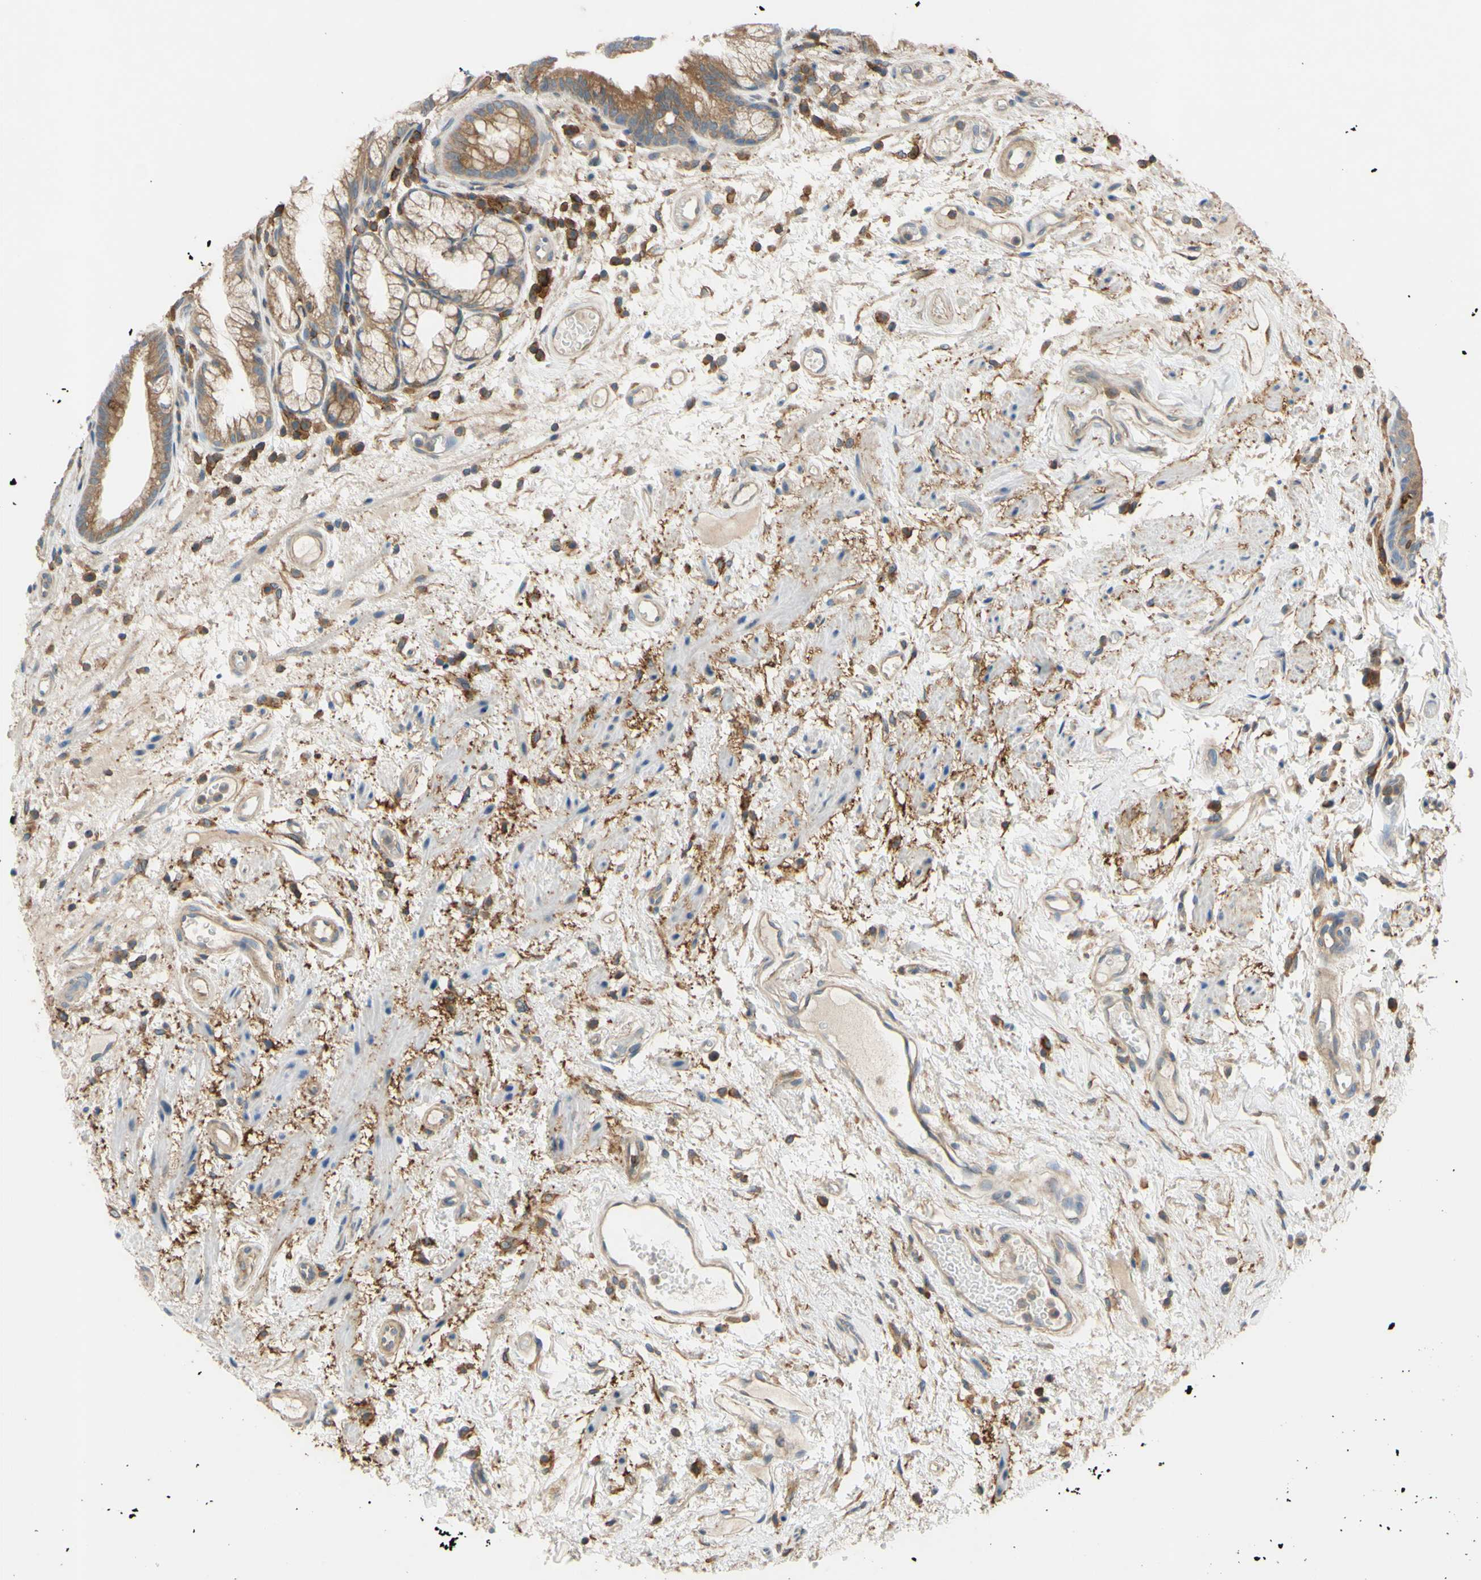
{"staining": {"intensity": "moderate", "quantity": ">75%", "location": "cytoplasmic/membranous"}, "tissue": "stomach", "cell_type": "Glandular cells", "image_type": "normal", "snomed": [{"axis": "morphology", "description": "Normal tissue, NOS"}, {"axis": "topography", "description": "Stomach, upper"}], "caption": "Protein expression analysis of benign human stomach reveals moderate cytoplasmic/membranous expression in approximately >75% of glandular cells.", "gene": "POR", "patient": {"sex": "male", "age": 72}}